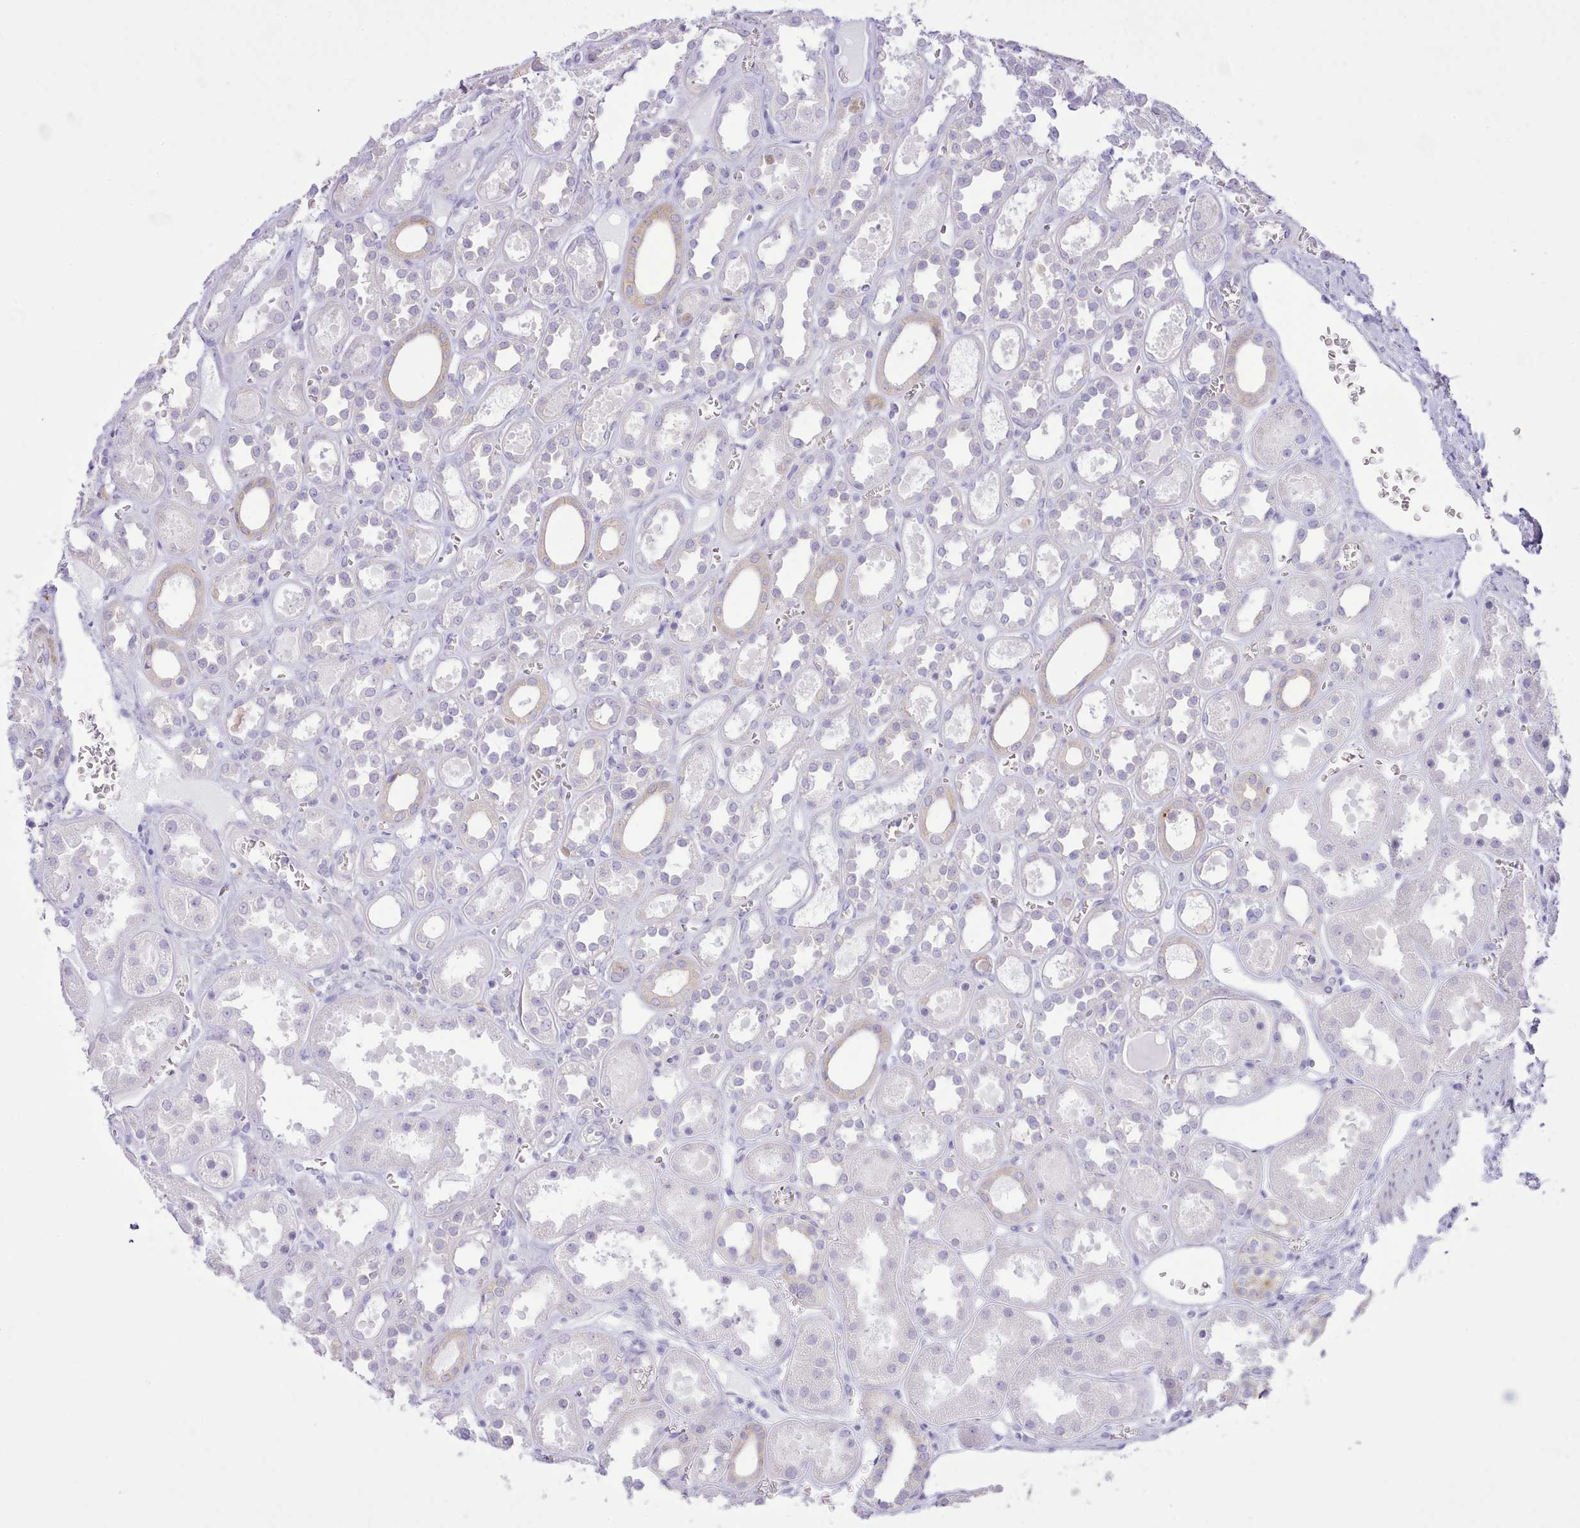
{"staining": {"intensity": "negative", "quantity": "none", "location": "none"}, "tissue": "kidney", "cell_type": "Cells in glomeruli", "image_type": "normal", "snomed": [{"axis": "morphology", "description": "Normal tissue, NOS"}, {"axis": "topography", "description": "Kidney"}], "caption": "Cells in glomeruli are negative for brown protein staining in unremarkable kidney.", "gene": "MDFI", "patient": {"sex": "female", "age": 41}}